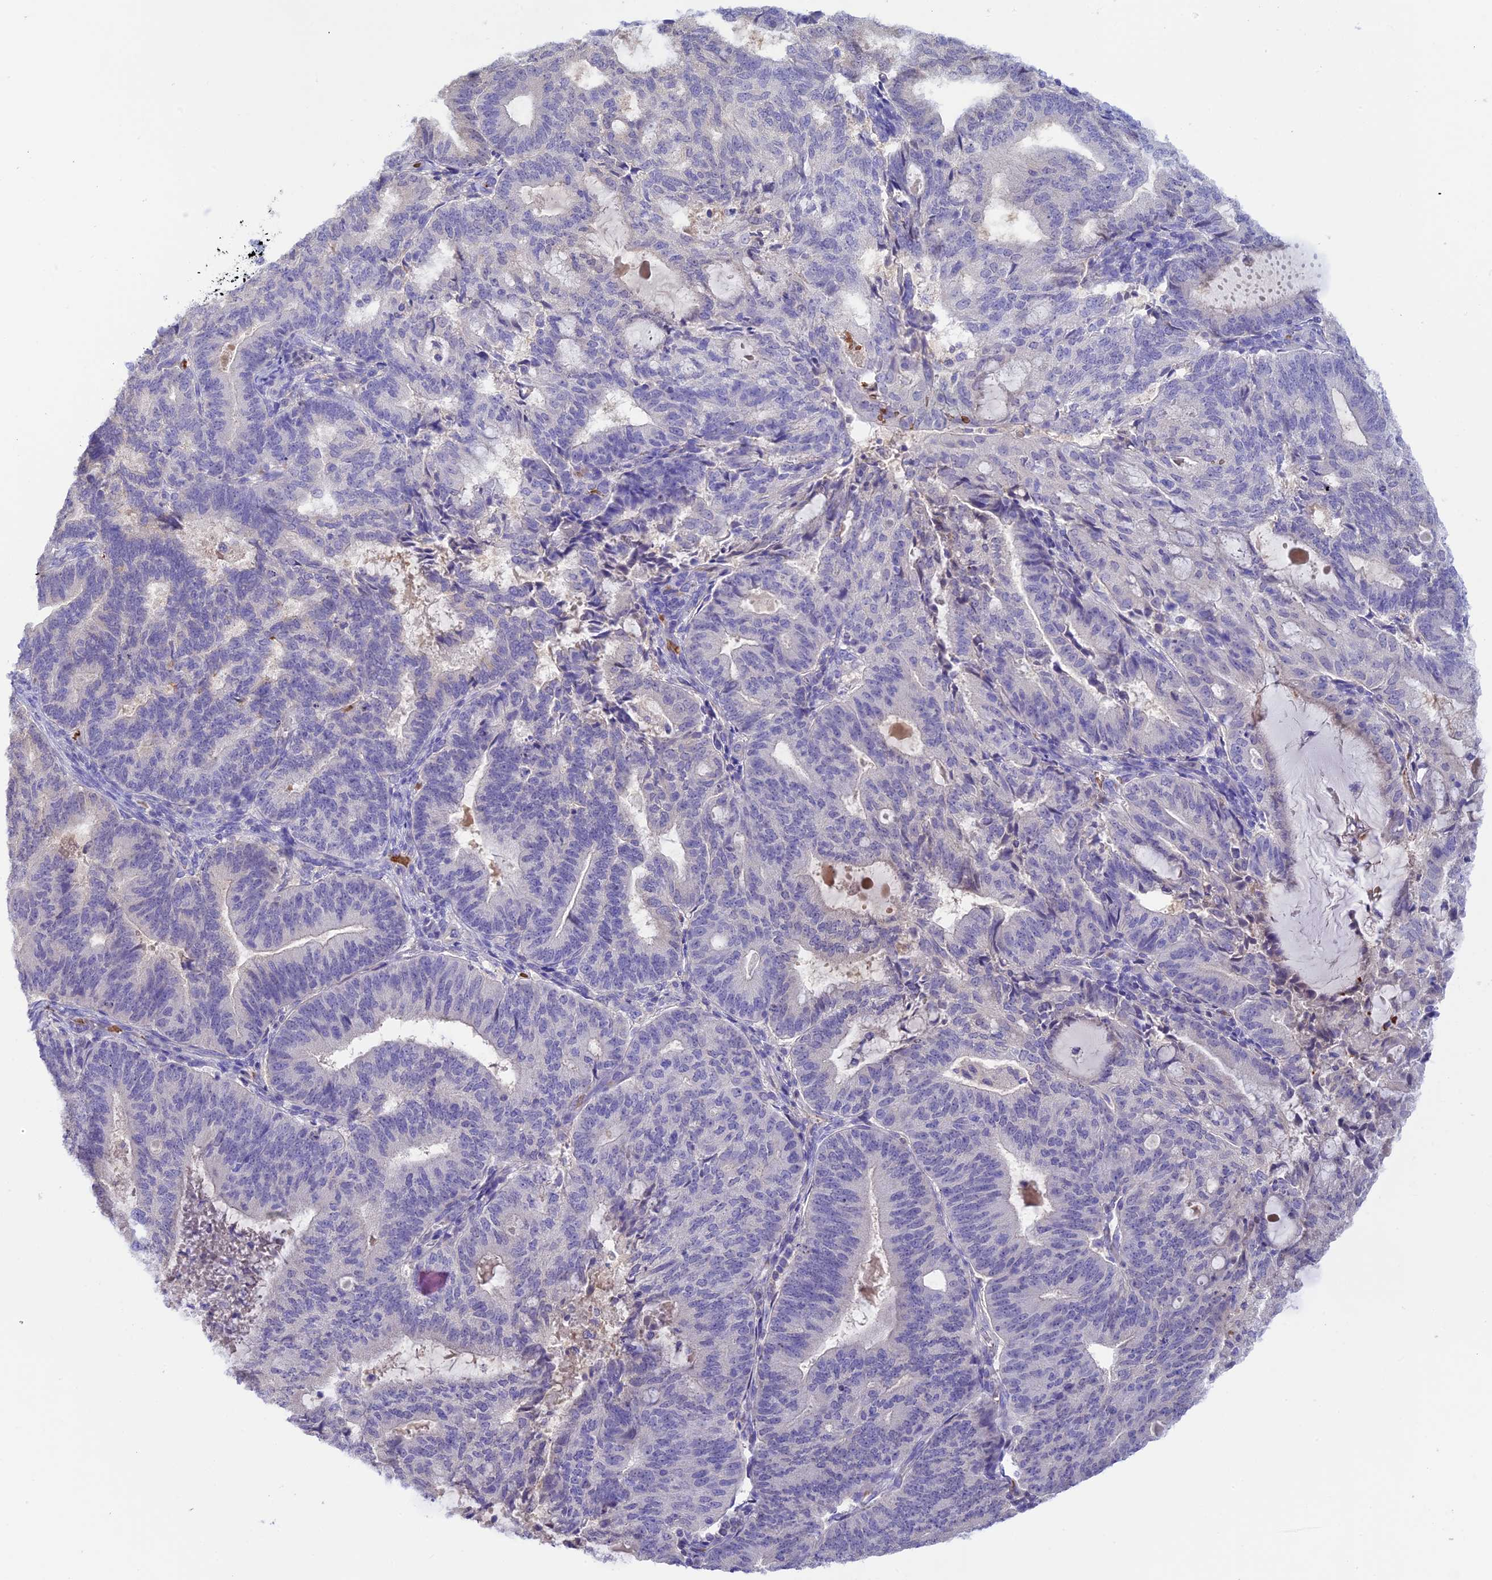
{"staining": {"intensity": "negative", "quantity": "none", "location": "none"}, "tissue": "endometrial cancer", "cell_type": "Tumor cells", "image_type": "cancer", "snomed": [{"axis": "morphology", "description": "Adenocarcinoma, NOS"}, {"axis": "topography", "description": "Endometrium"}], "caption": "The micrograph displays no significant positivity in tumor cells of adenocarcinoma (endometrial). Nuclei are stained in blue.", "gene": "HDHD2", "patient": {"sex": "female", "age": 70}}